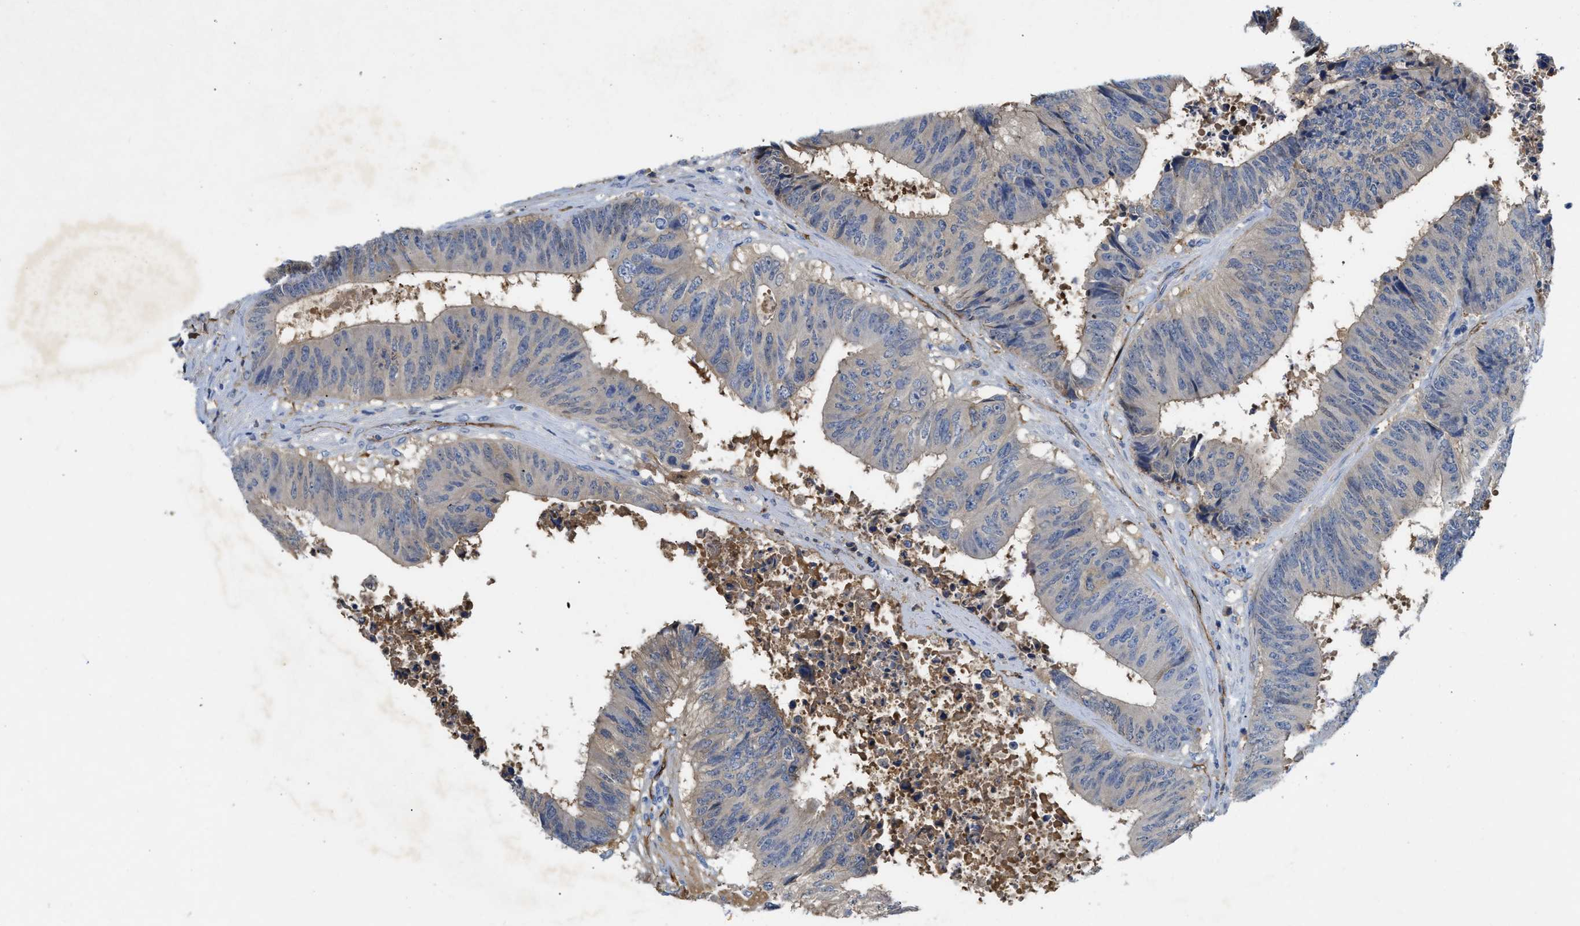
{"staining": {"intensity": "negative", "quantity": "none", "location": "none"}, "tissue": "colorectal cancer", "cell_type": "Tumor cells", "image_type": "cancer", "snomed": [{"axis": "morphology", "description": "Adenocarcinoma, NOS"}, {"axis": "topography", "description": "Rectum"}], "caption": "Protein analysis of colorectal adenocarcinoma demonstrates no significant staining in tumor cells.", "gene": "SPEG", "patient": {"sex": "male", "age": 72}}